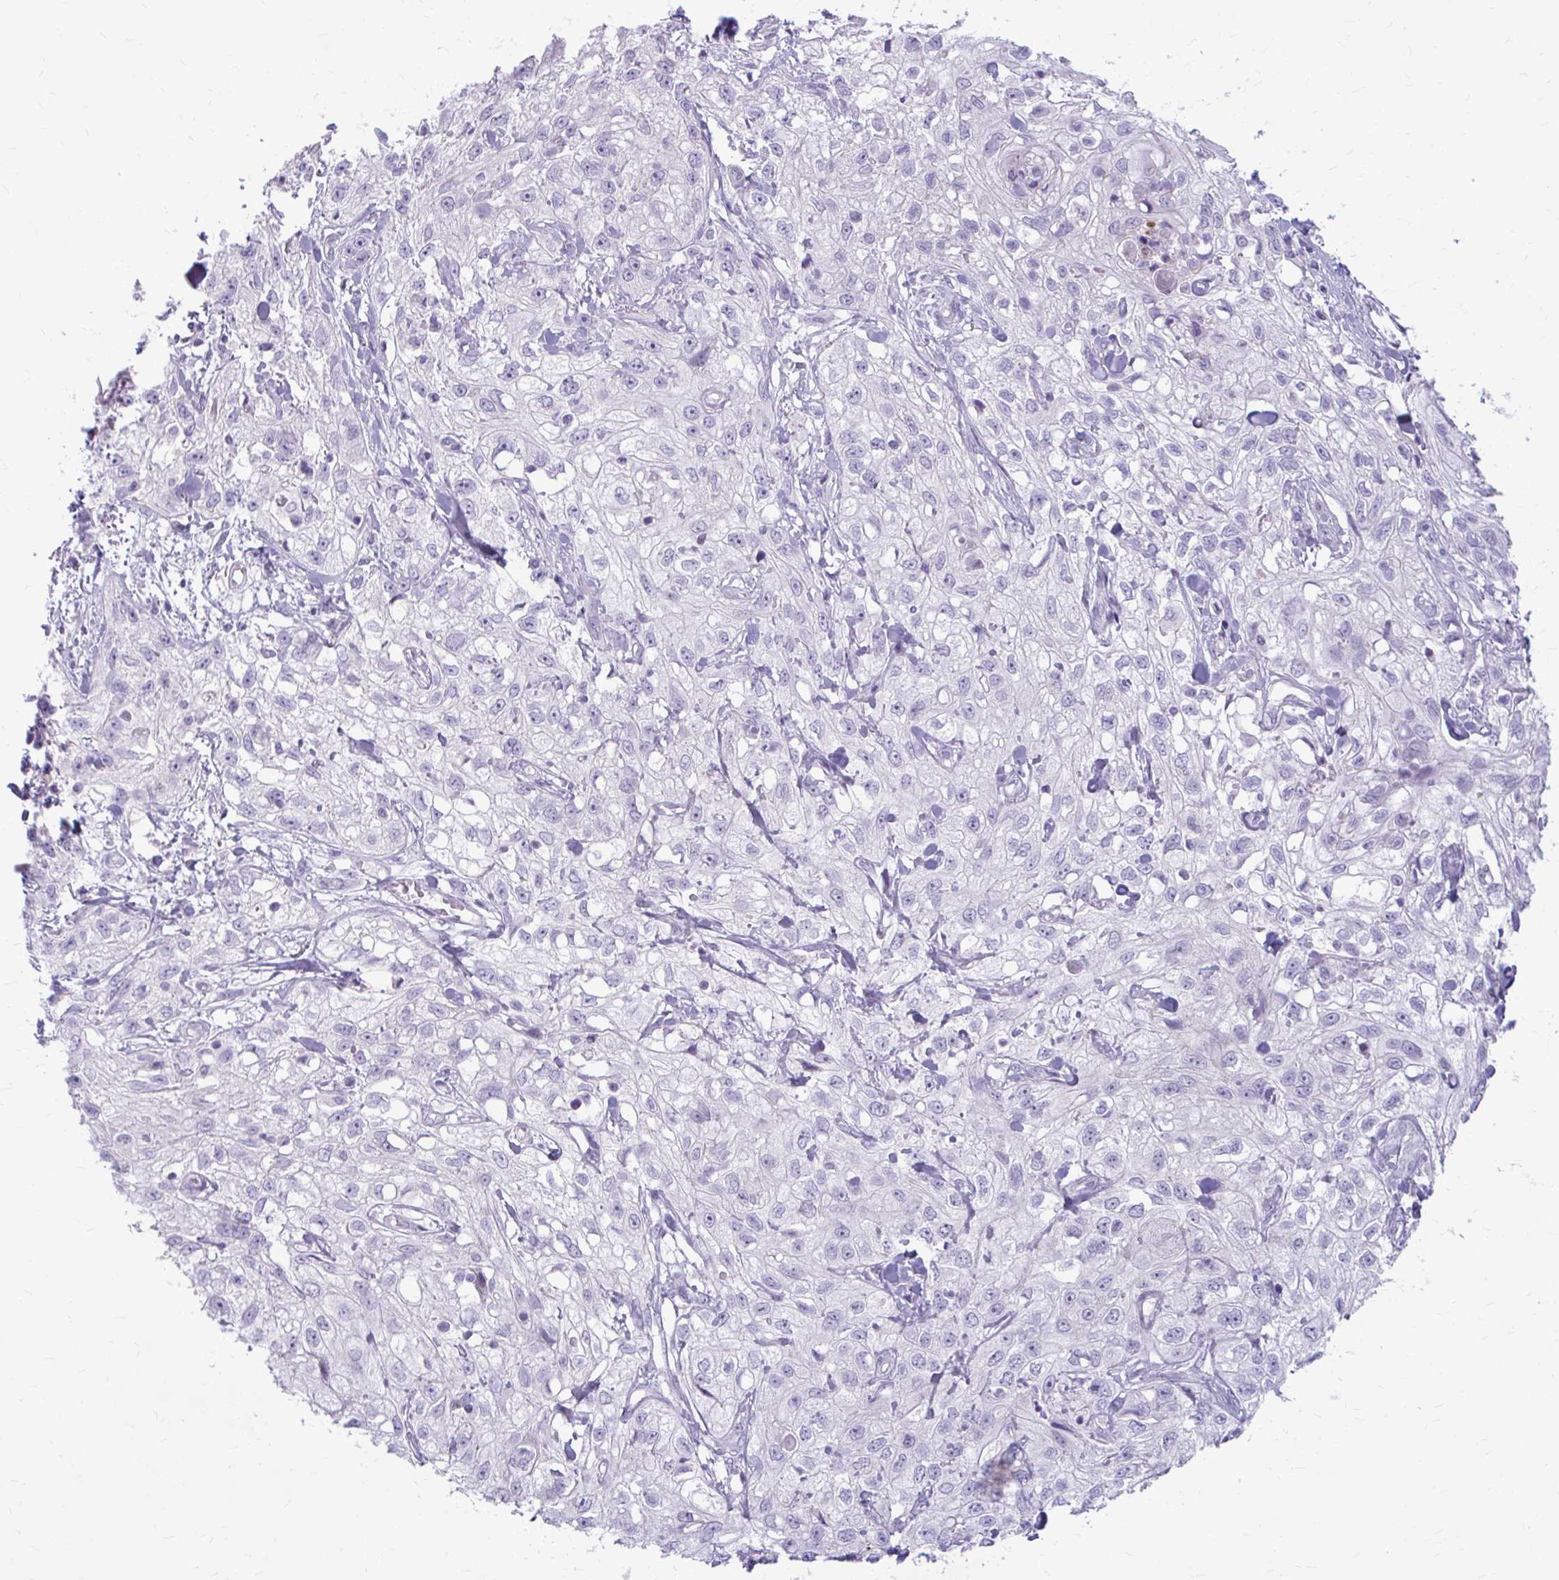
{"staining": {"intensity": "negative", "quantity": "none", "location": "none"}, "tissue": "skin cancer", "cell_type": "Tumor cells", "image_type": "cancer", "snomed": [{"axis": "morphology", "description": "Squamous cell carcinoma, NOS"}, {"axis": "topography", "description": "Skin"}, {"axis": "topography", "description": "Vulva"}], "caption": "Micrograph shows no protein positivity in tumor cells of skin cancer (squamous cell carcinoma) tissue.", "gene": "CHIA", "patient": {"sex": "female", "age": 86}}